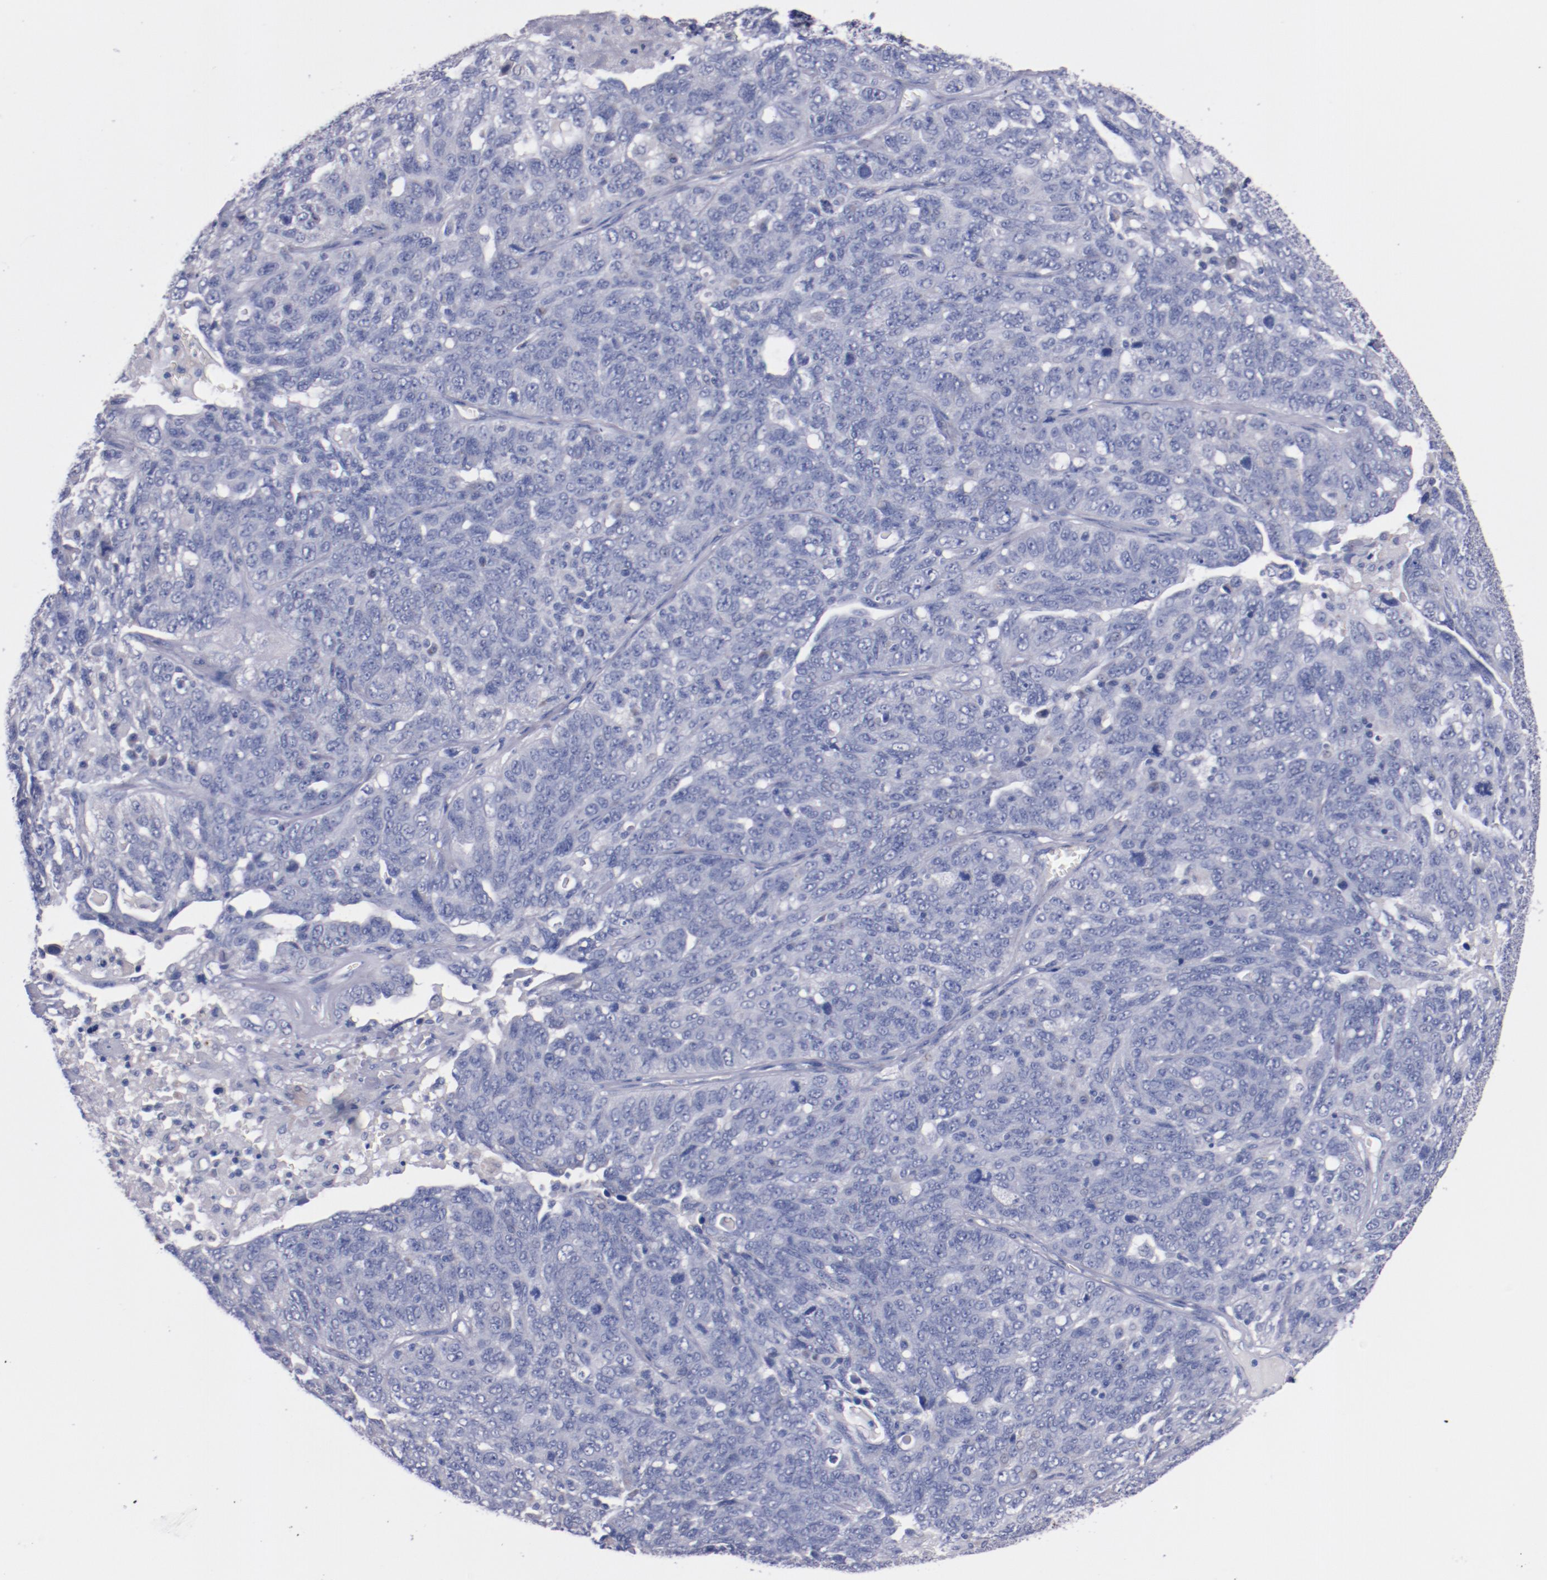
{"staining": {"intensity": "negative", "quantity": "none", "location": "none"}, "tissue": "ovarian cancer", "cell_type": "Tumor cells", "image_type": "cancer", "snomed": [{"axis": "morphology", "description": "Cystadenocarcinoma, serous, NOS"}, {"axis": "topography", "description": "Ovary"}], "caption": "Tumor cells show no significant protein positivity in ovarian serous cystadenocarcinoma.", "gene": "CNTNAP2", "patient": {"sex": "female", "age": 71}}